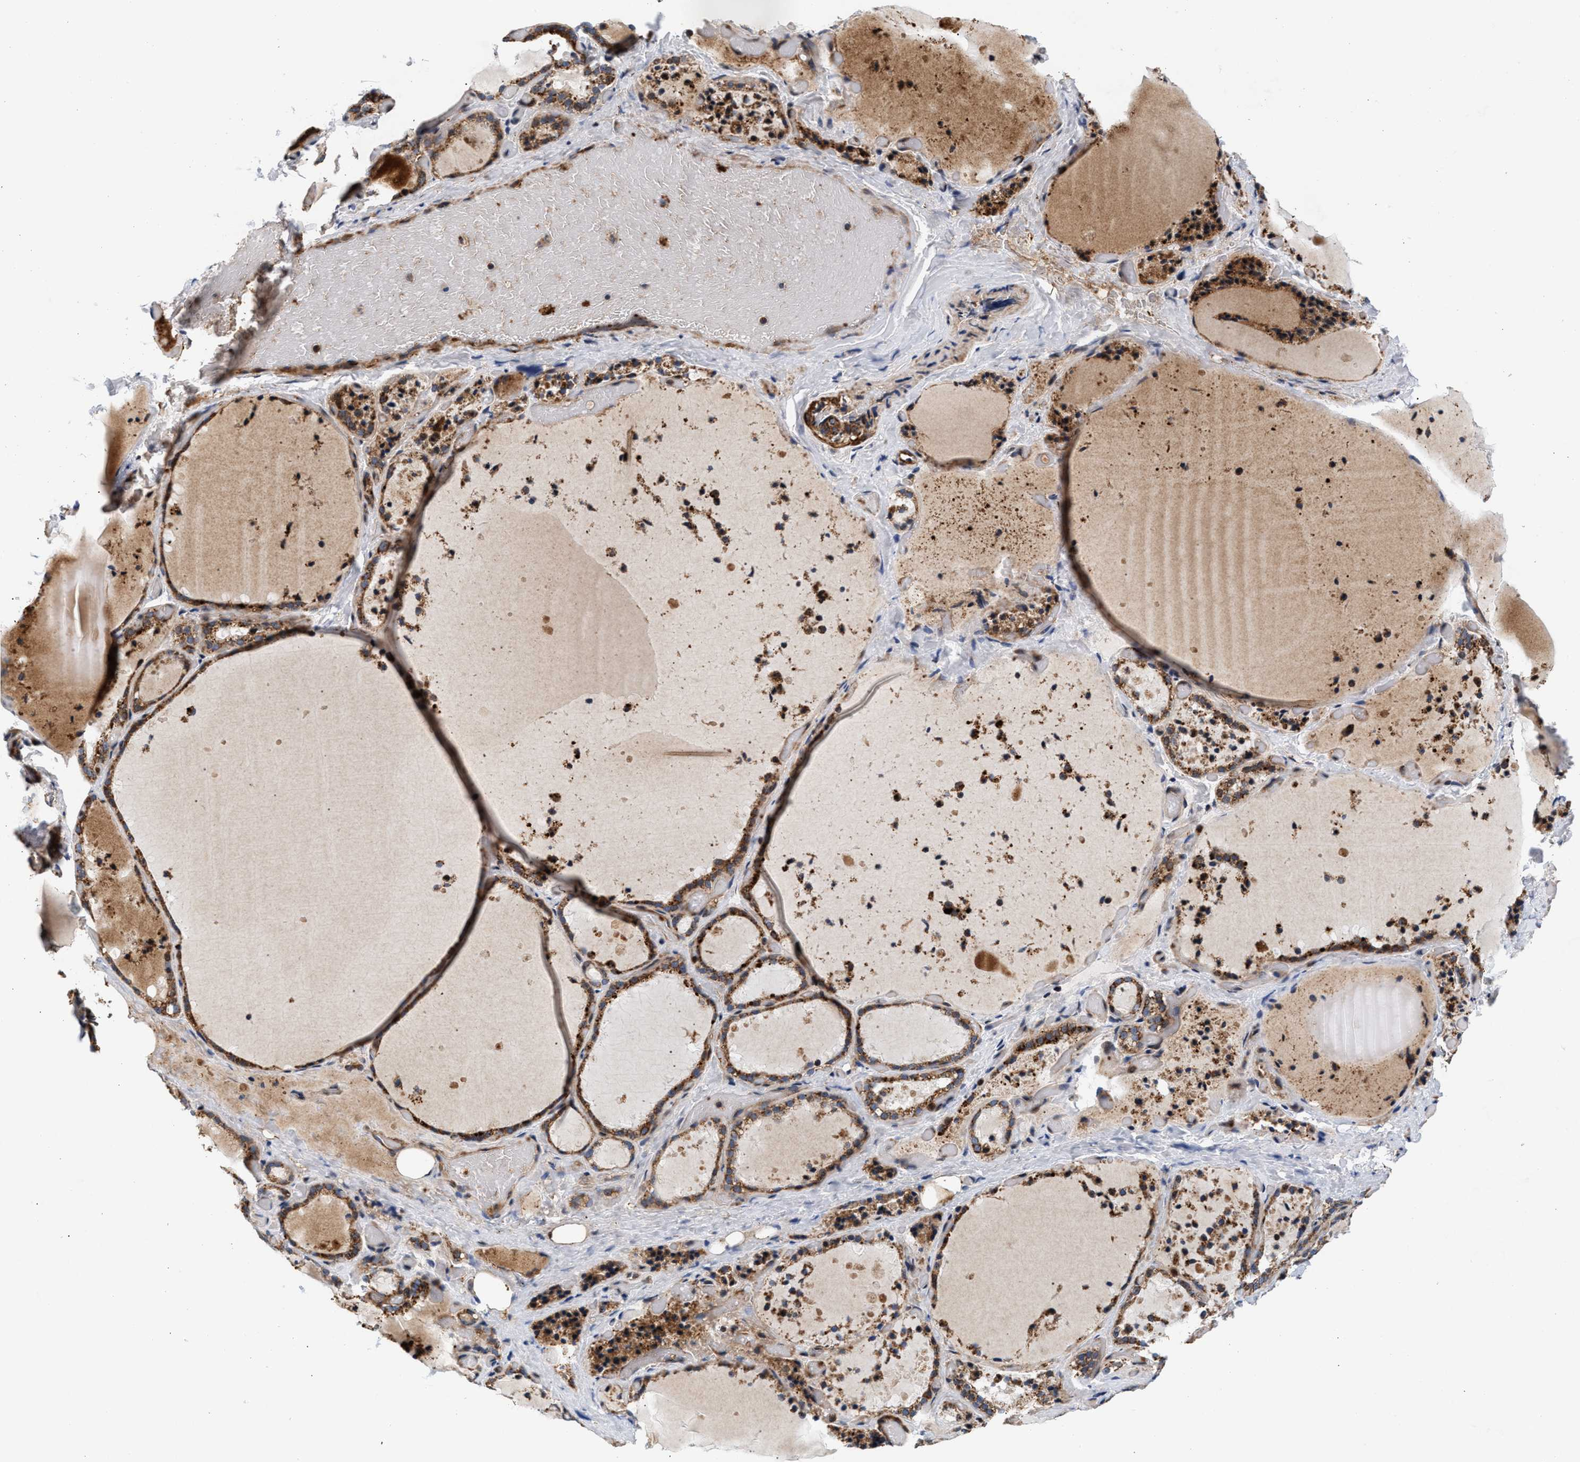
{"staining": {"intensity": "moderate", "quantity": ">75%", "location": "cytoplasmic/membranous"}, "tissue": "thyroid gland", "cell_type": "Glandular cells", "image_type": "normal", "snomed": [{"axis": "morphology", "description": "Normal tissue, NOS"}, {"axis": "topography", "description": "Thyroid gland"}], "caption": "Glandular cells exhibit moderate cytoplasmic/membranous staining in approximately >75% of cells in benign thyroid gland. The staining was performed using DAB (3,3'-diaminobenzidine) to visualize the protein expression in brown, while the nuclei were stained in blue with hematoxylin (Magnification: 20x).", "gene": "SGK1", "patient": {"sex": "female", "age": 44}}